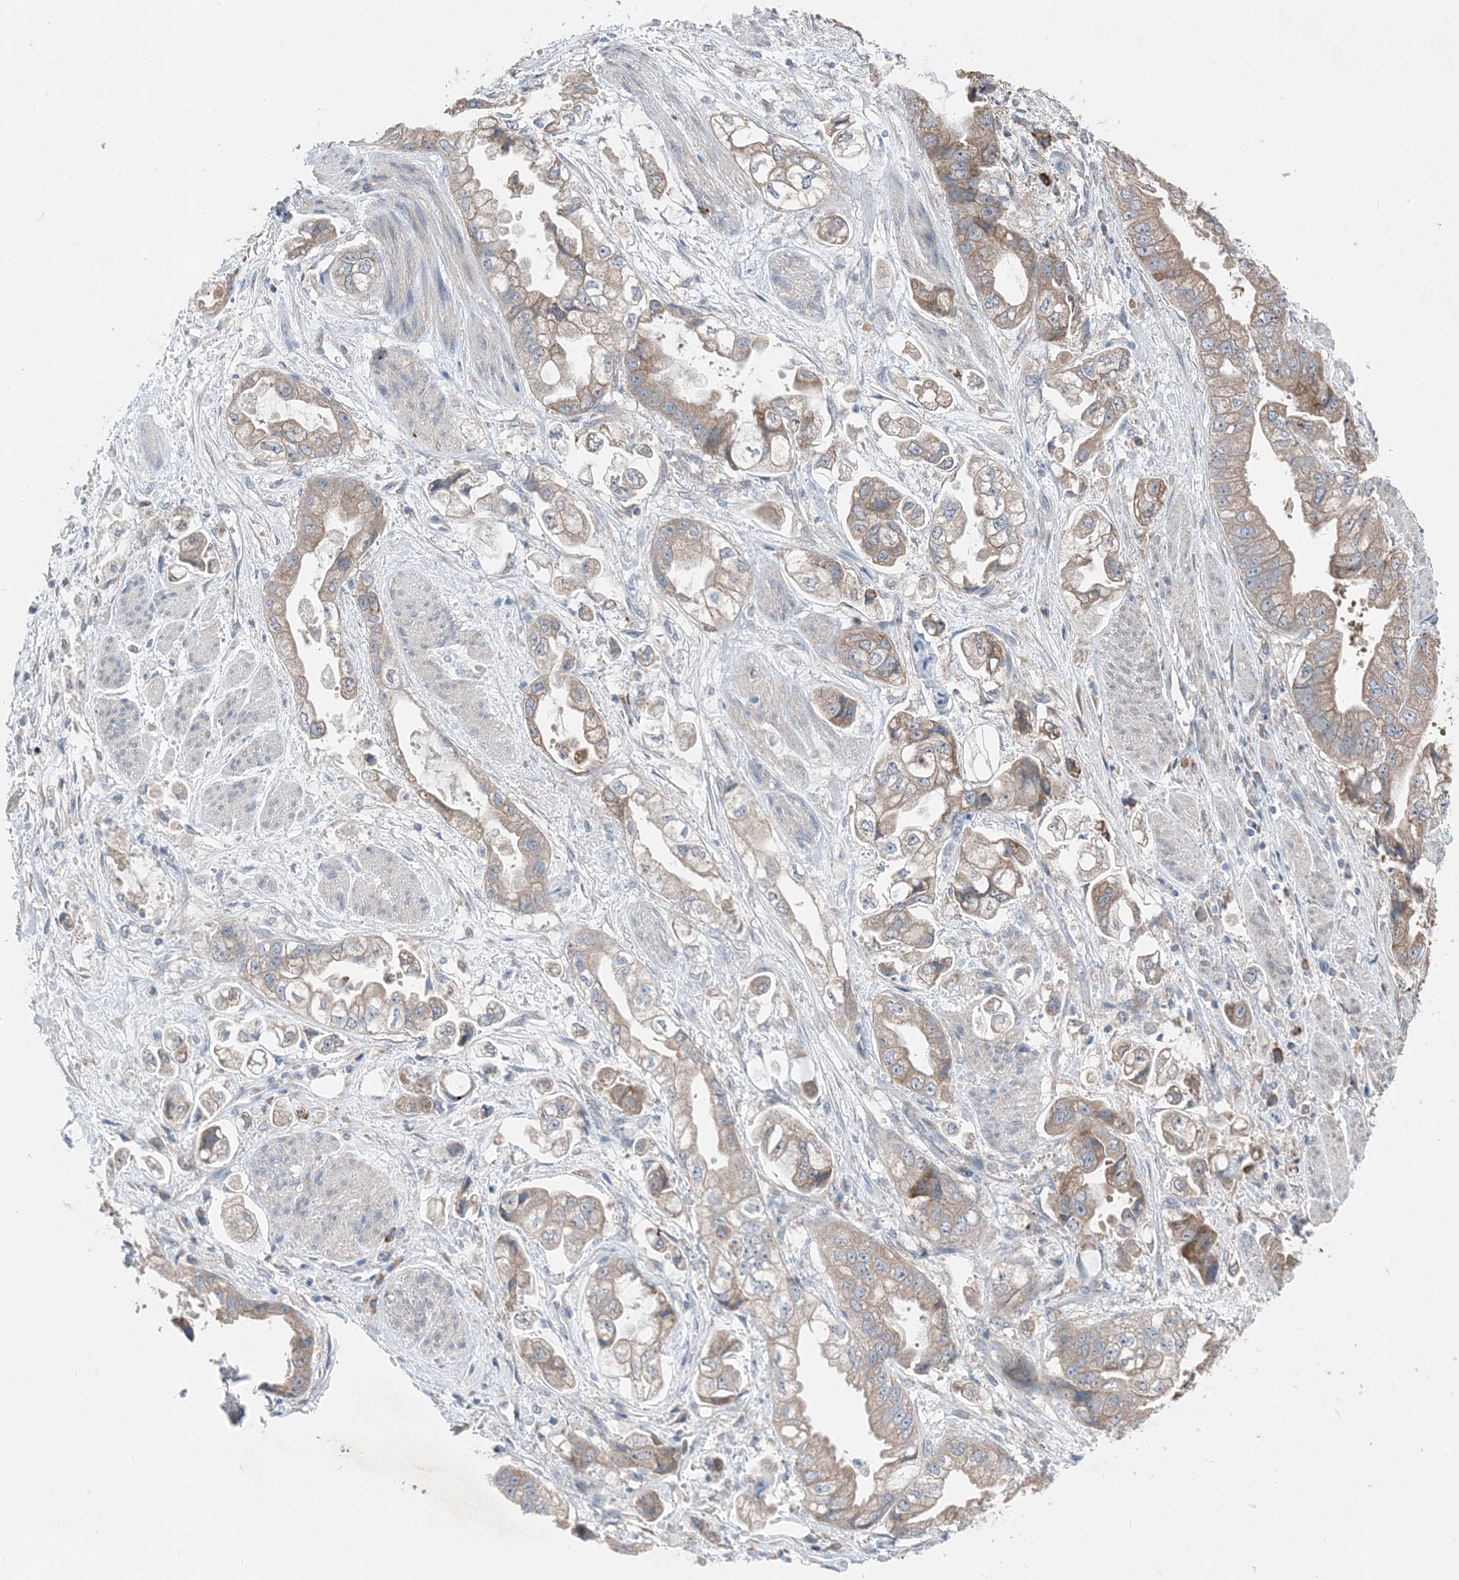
{"staining": {"intensity": "weak", "quantity": ">75%", "location": "cytoplasmic/membranous"}, "tissue": "stomach cancer", "cell_type": "Tumor cells", "image_type": "cancer", "snomed": [{"axis": "morphology", "description": "Adenocarcinoma, NOS"}, {"axis": "topography", "description": "Stomach"}], "caption": "Stomach cancer (adenocarcinoma) stained with a brown dye shows weak cytoplasmic/membranous positive staining in approximately >75% of tumor cells.", "gene": "DHX30", "patient": {"sex": "male", "age": 62}}